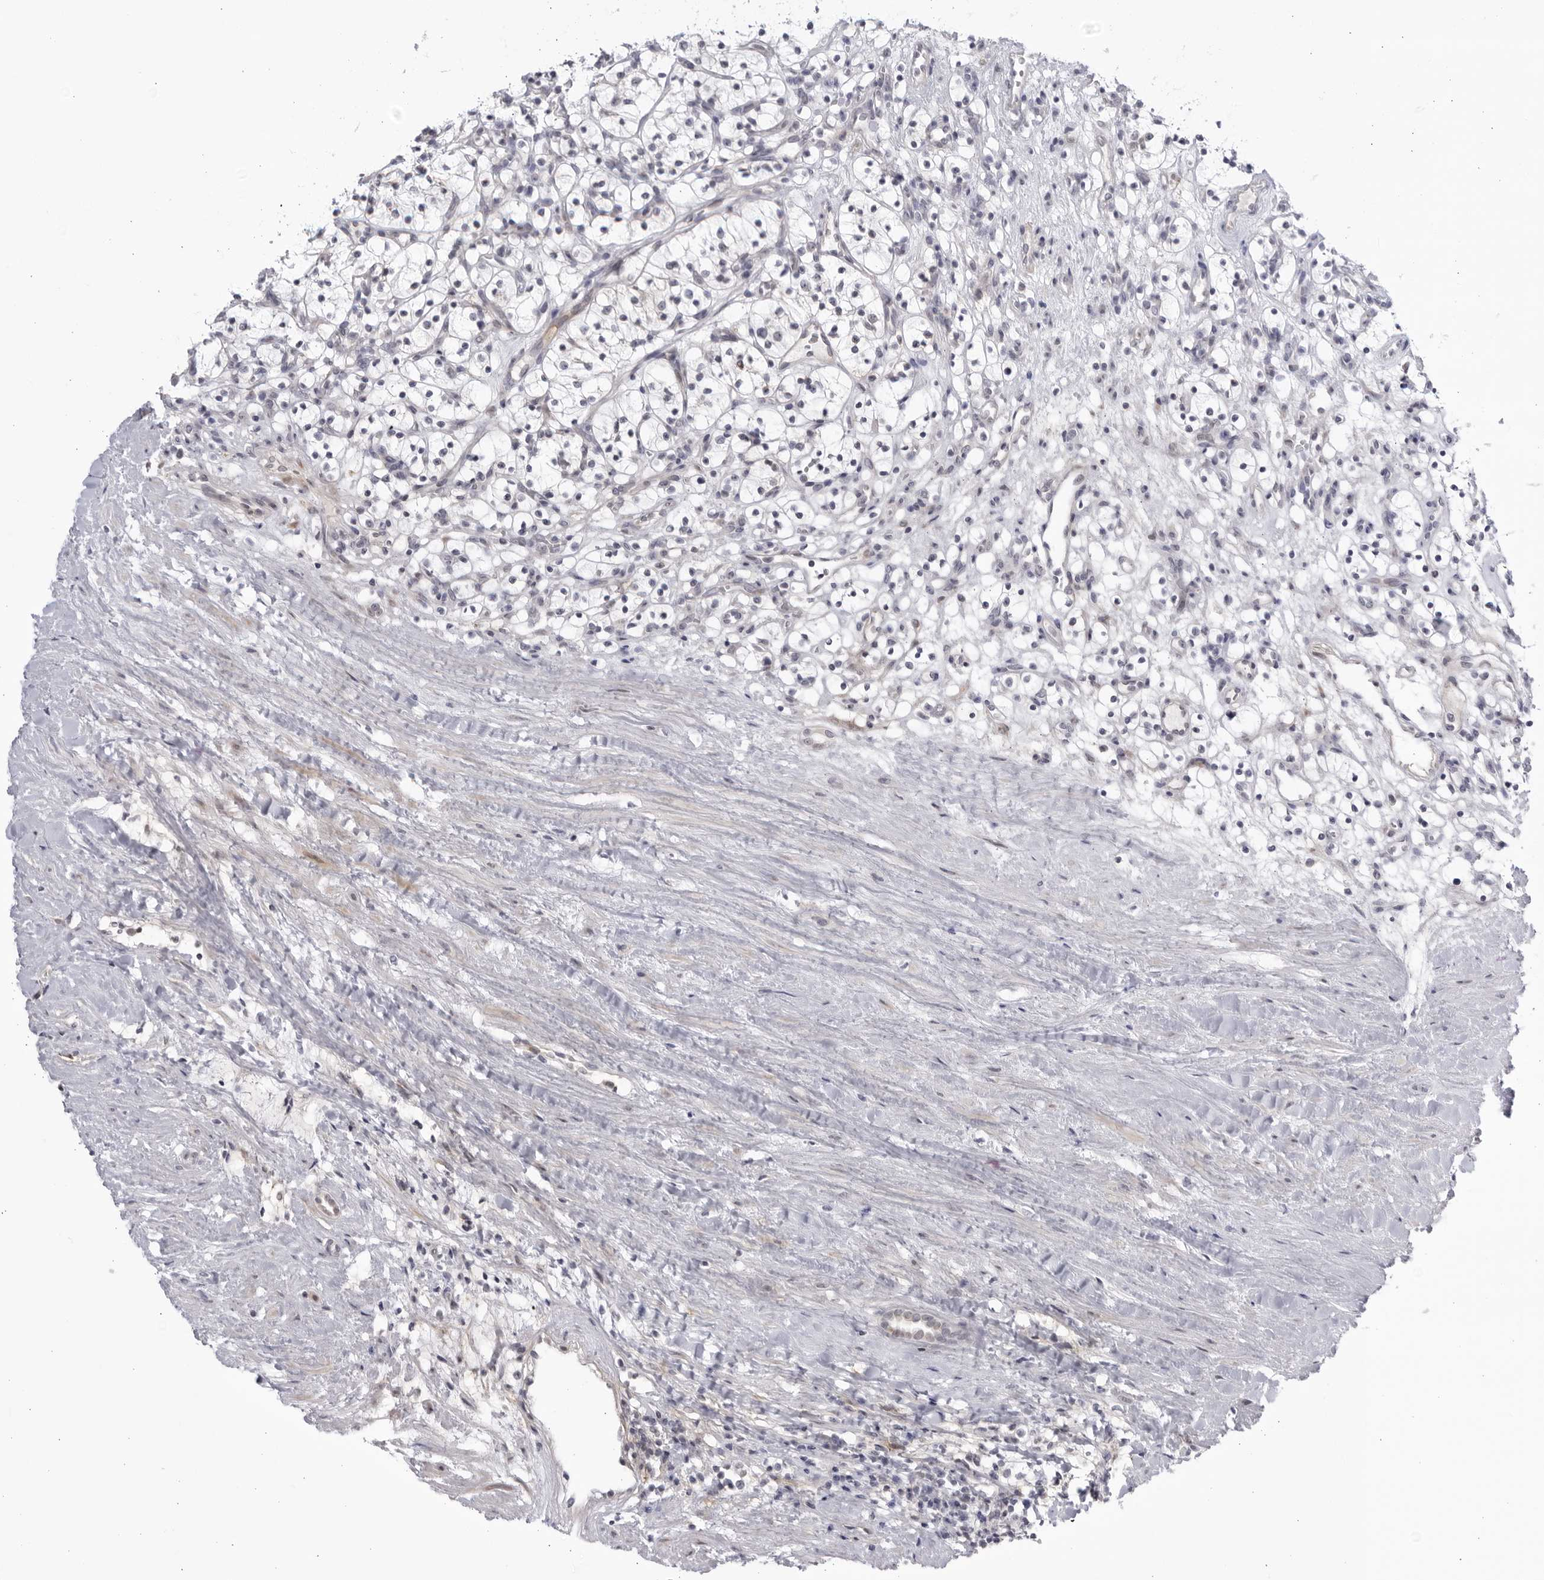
{"staining": {"intensity": "negative", "quantity": "none", "location": "none"}, "tissue": "renal cancer", "cell_type": "Tumor cells", "image_type": "cancer", "snomed": [{"axis": "morphology", "description": "Adenocarcinoma, NOS"}, {"axis": "topography", "description": "Kidney"}], "caption": "Renal cancer was stained to show a protein in brown. There is no significant positivity in tumor cells. Nuclei are stained in blue.", "gene": "CNBD1", "patient": {"sex": "female", "age": 57}}